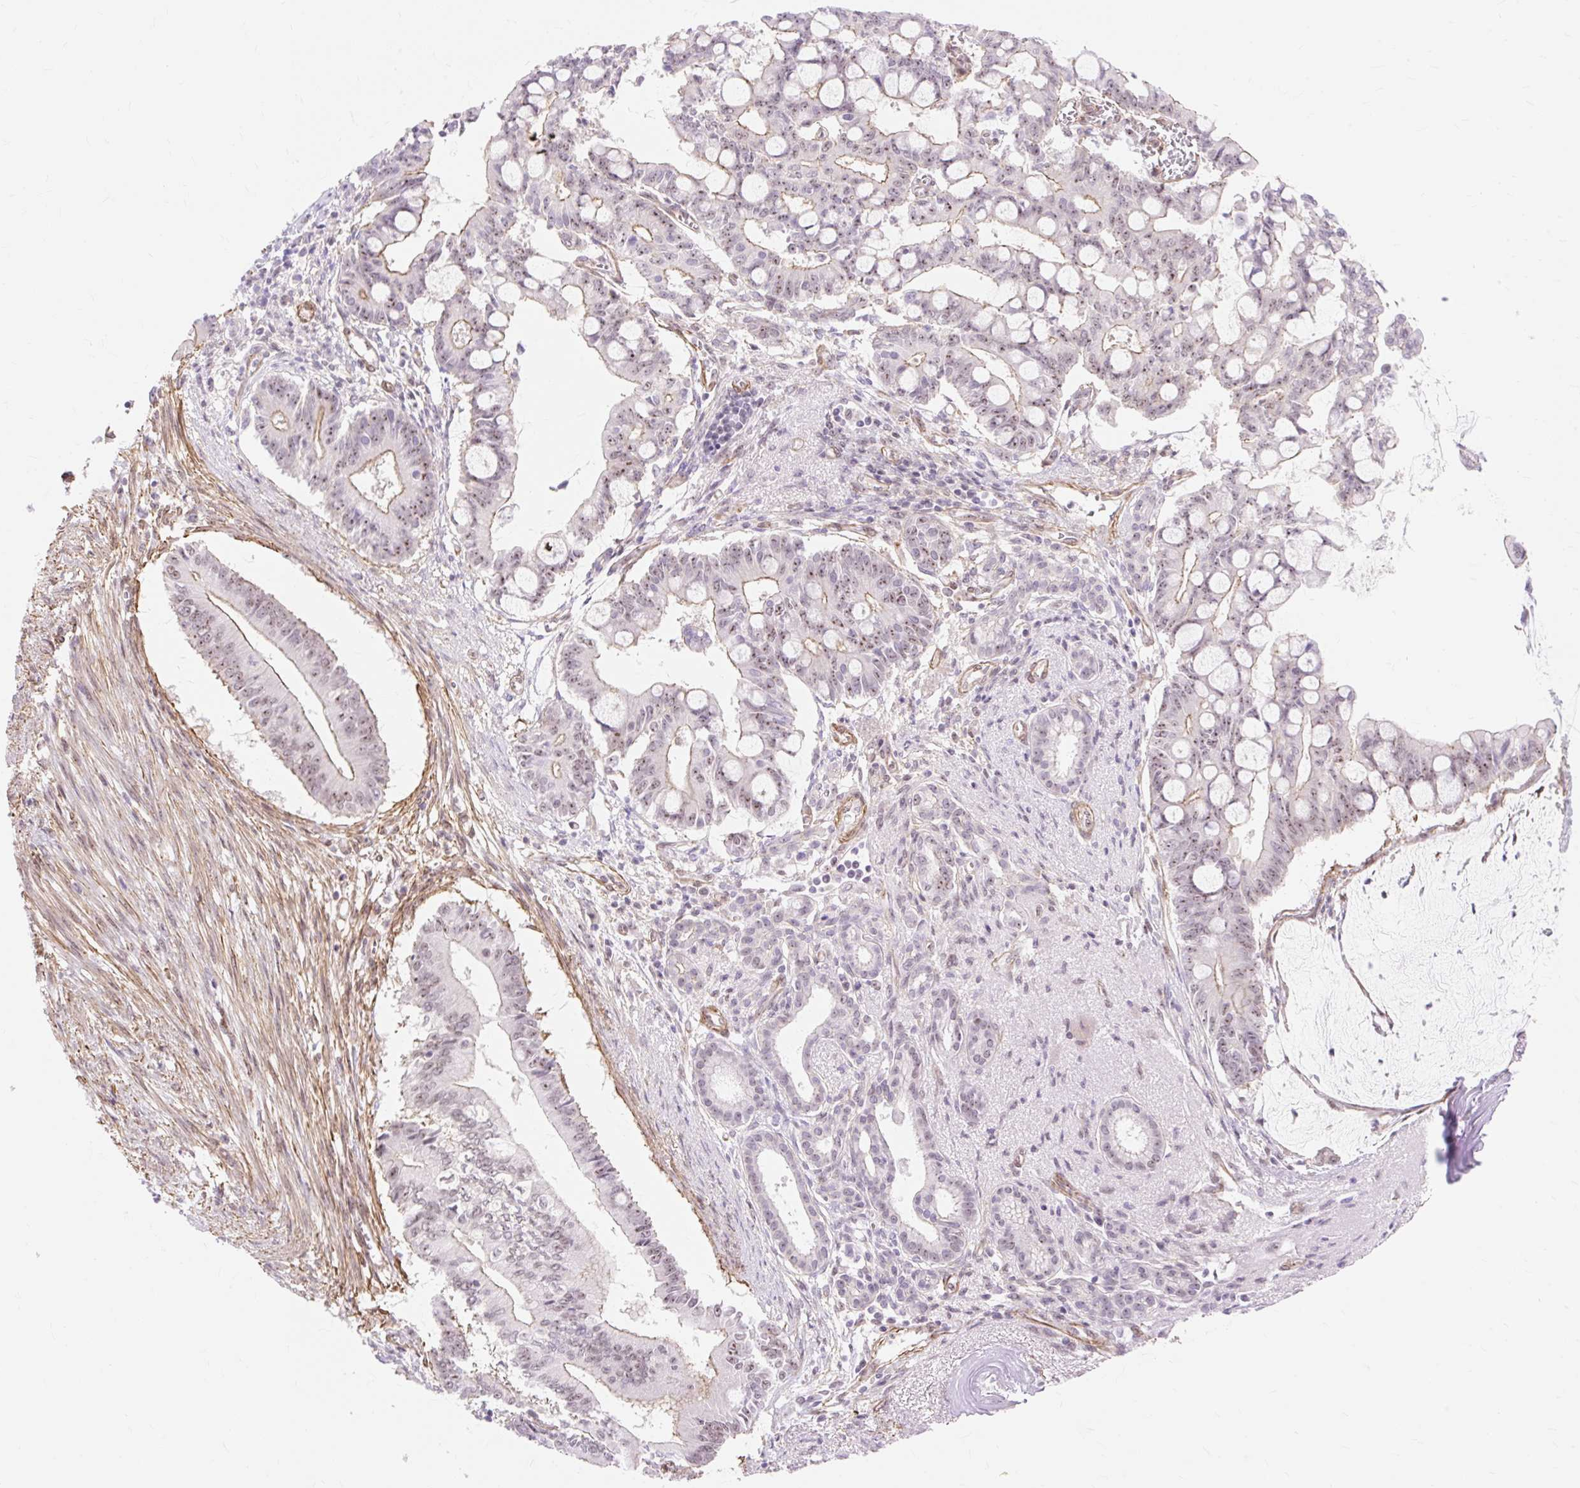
{"staining": {"intensity": "moderate", "quantity": "25%-75%", "location": "cytoplasmic/membranous,nuclear"}, "tissue": "pancreatic cancer", "cell_type": "Tumor cells", "image_type": "cancer", "snomed": [{"axis": "morphology", "description": "Adenocarcinoma, NOS"}, {"axis": "topography", "description": "Pancreas"}], "caption": "Immunohistochemistry (IHC) image of neoplastic tissue: pancreatic adenocarcinoma stained using IHC demonstrates medium levels of moderate protein expression localized specifically in the cytoplasmic/membranous and nuclear of tumor cells, appearing as a cytoplasmic/membranous and nuclear brown color.", "gene": "OBP2A", "patient": {"sex": "male", "age": 68}}